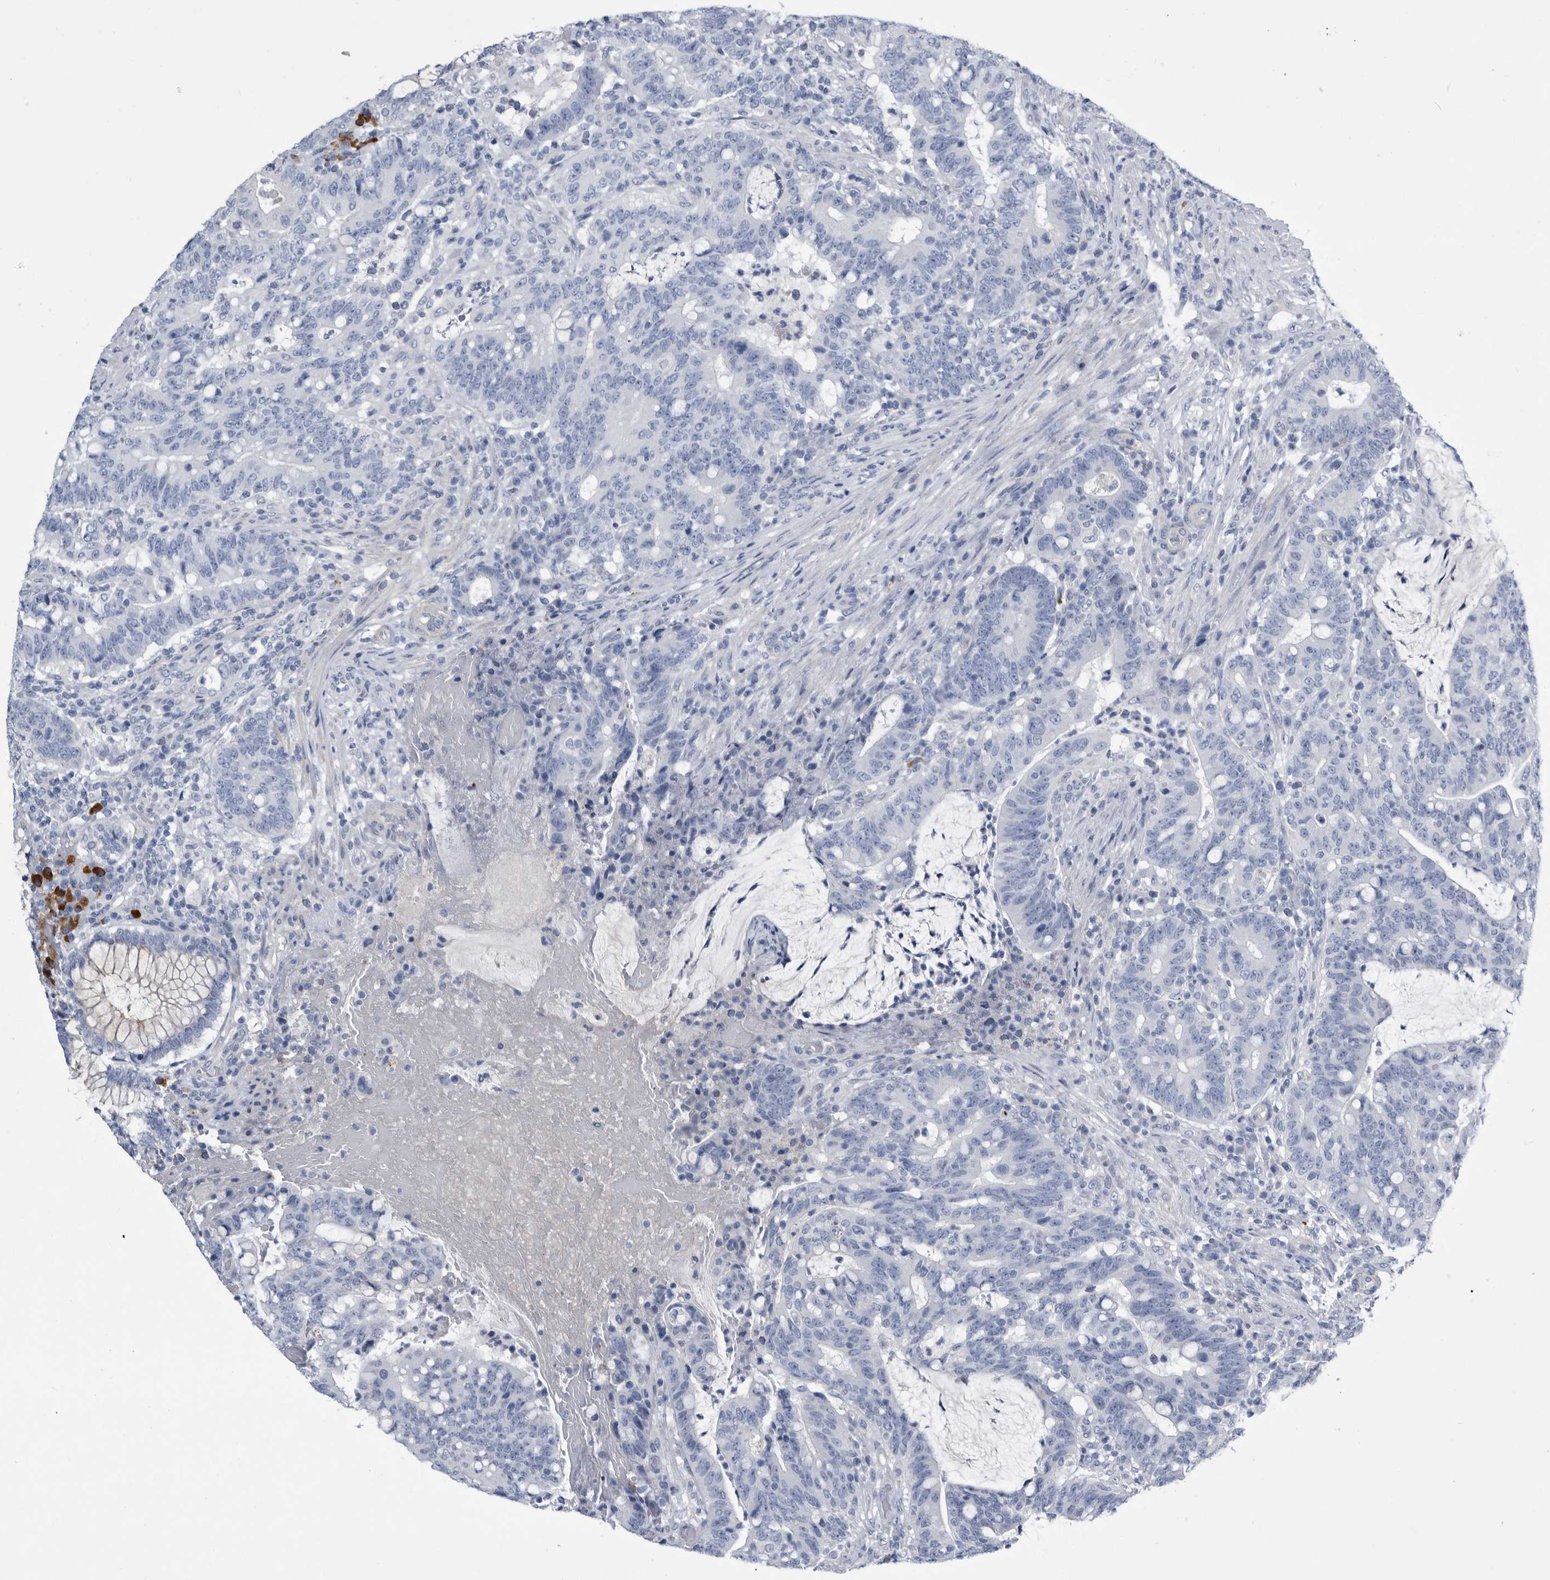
{"staining": {"intensity": "negative", "quantity": "none", "location": "none"}, "tissue": "colorectal cancer", "cell_type": "Tumor cells", "image_type": "cancer", "snomed": [{"axis": "morphology", "description": "Adenocarcinoma, NOS"}, {"axis": "topography", "description": "Colon"}], "caption": "The photomicrograph reveals no staining of tumor cells in adenocarcinoma (colorectal).", "gene": "BTBD6", "patient": {"sex": "female", "age": 66}}